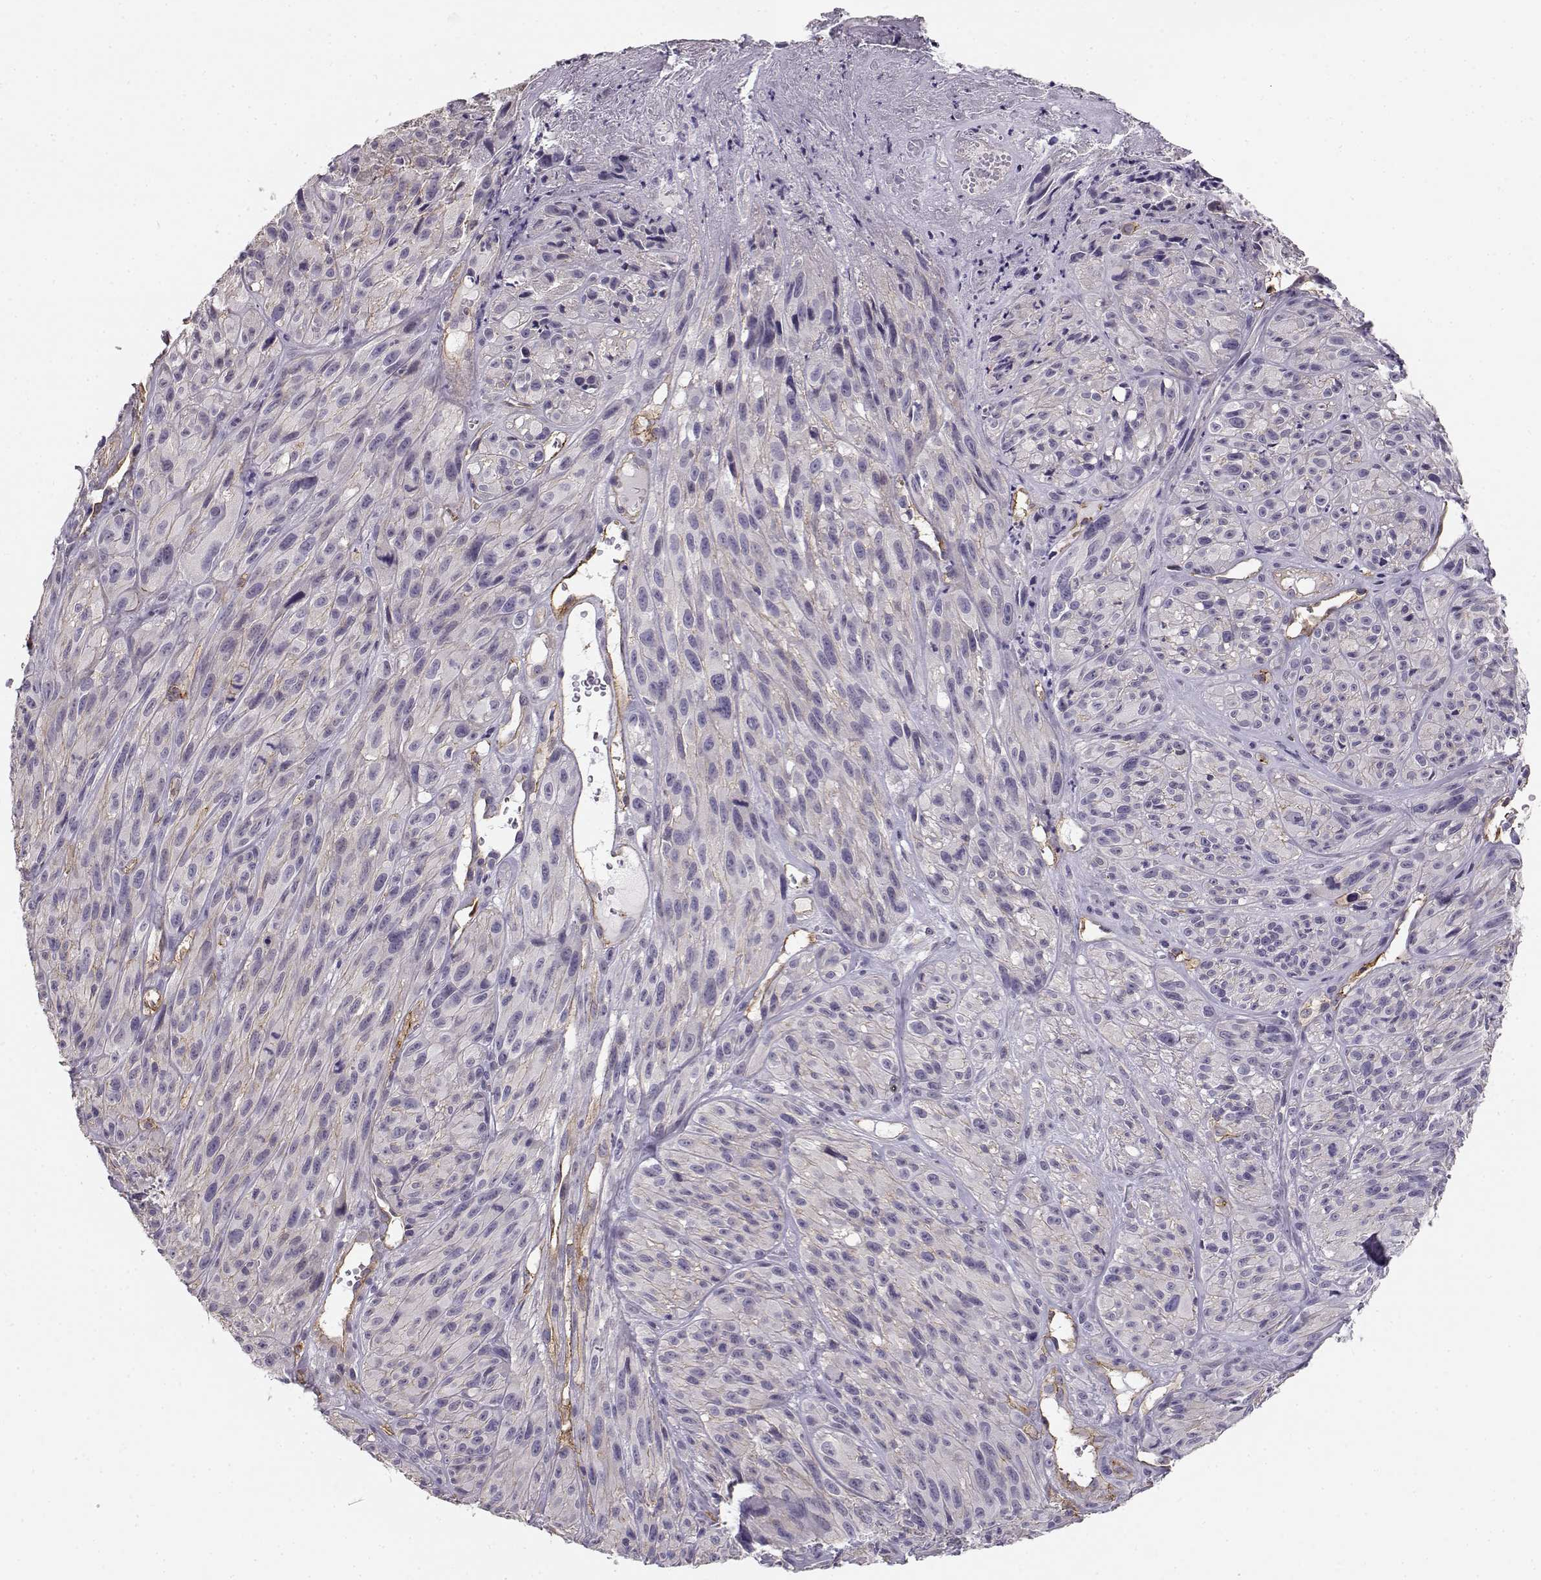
{"staining": {"intensity": "negative", "quantity": "none", "location": "none"}, "tissue": "melanoma", "cell_type": "Tumor cells", "image_type": "cancer", "snomed": [{"axis": "morphology", "description": "Malignant melanoma, NOS"}, {"axis": "topography", "description": "Skin"}], "caption": "Human malignant melanoma stained for a protein using IHC reveals no positivity in tumor cells.", "gene": "DAPL1", "patient": {"sex": "male", "age": 51}}